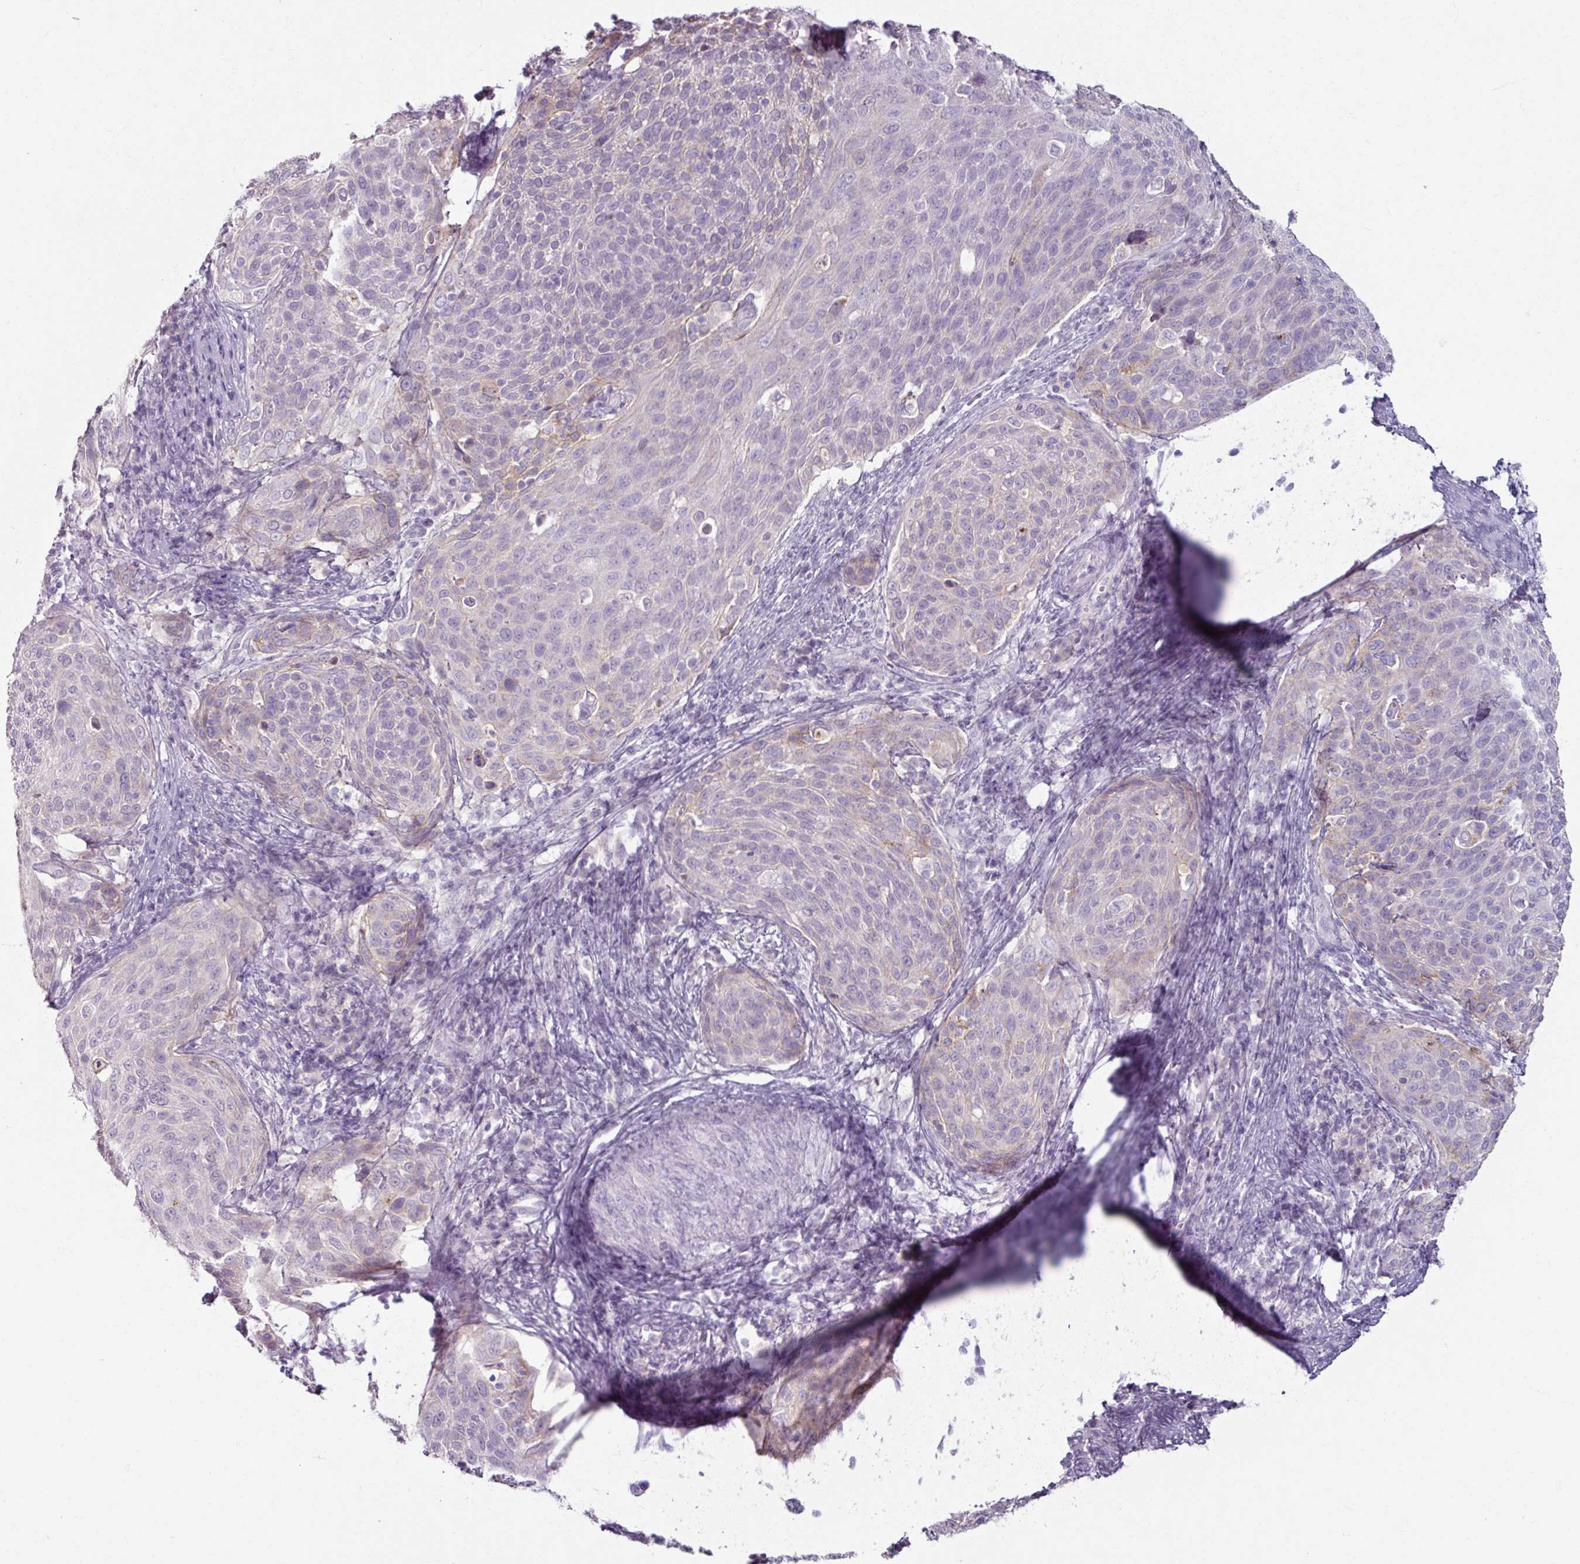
{"staining": {"intensity": "weak", "quantity": "<25%", "location": "cytoplasmic/membranous"}, "tissue": "cervical cancer", "cell_type": "Tumor cells", "image_type": "cancer", "snomed": [{"axis": "morphology", "description": "Squamous cell carcinoma, NOS"}, {"axis": "topography", "description": "Cervix"}], "caption": "Cervical squamous cell carcinoma was stained to show a protein in brown. There is no significant positivity in tumor cells. (Stains: DAB immunohistochemistry with hematoxylin counter stain, Microscopy: brightfield microscopy at high magnification).", "gene": "SLC27A5", "patient": {"sex": "female", "age": 31}}